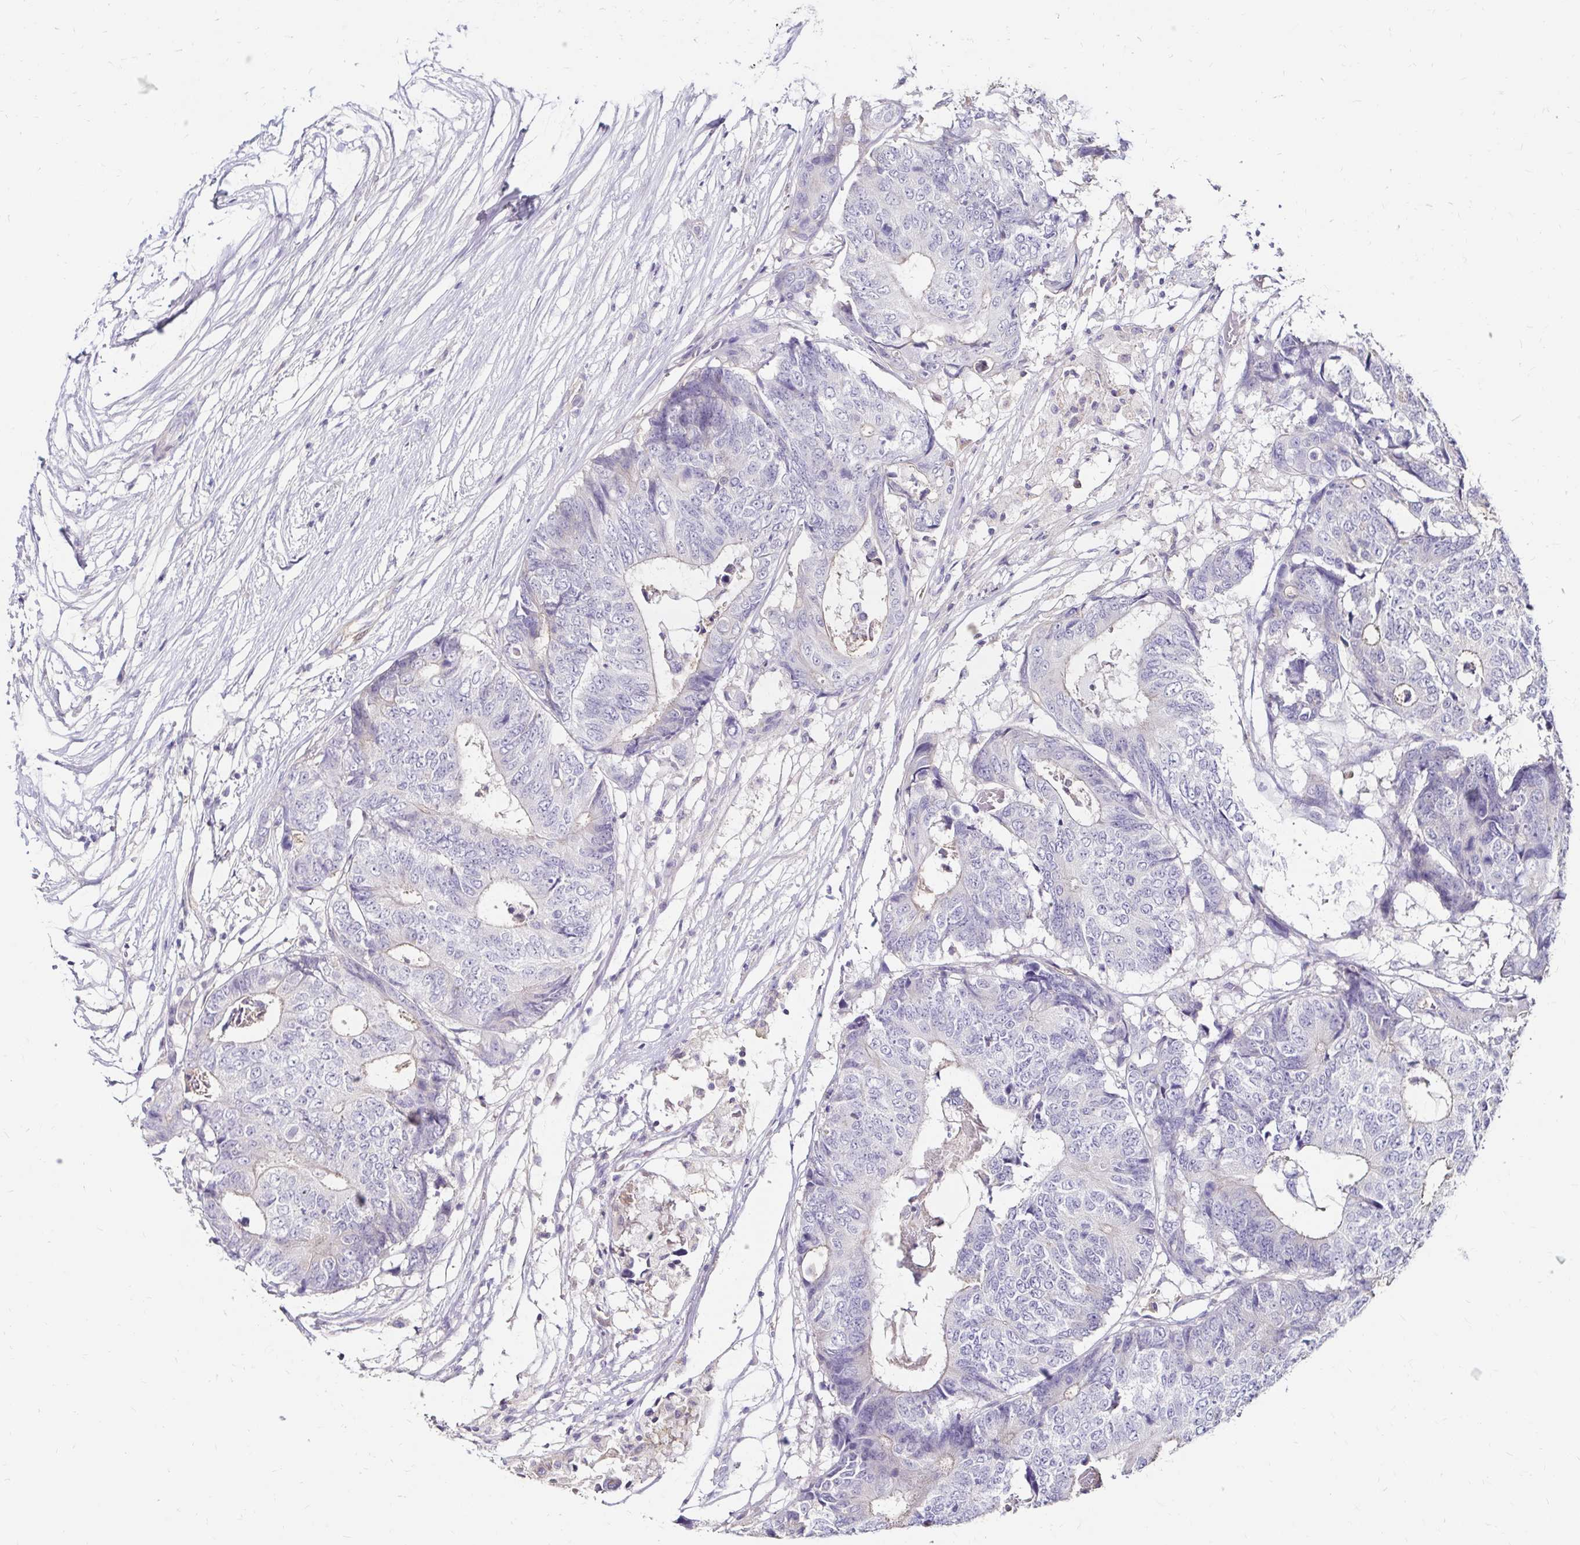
{"staining": {"intensity": "negative", "quantity": "none", "location": "none"}, "tissue": "colorectal cancer", "cell_type": "Tumor cells", "image_type": "cancer", "snomed": [{"axis": "morphology", "description": "Adenocarcinoma, NOS"}, {"axis": "topography", "description": "Colon"}], "caption": "Adenocarcinoma (colorectal) was stained to show a protein in brown. There is no significant expression in tumor cells.", "gene": "SCG3", "patient": {"sex": "female", "age": 48}}